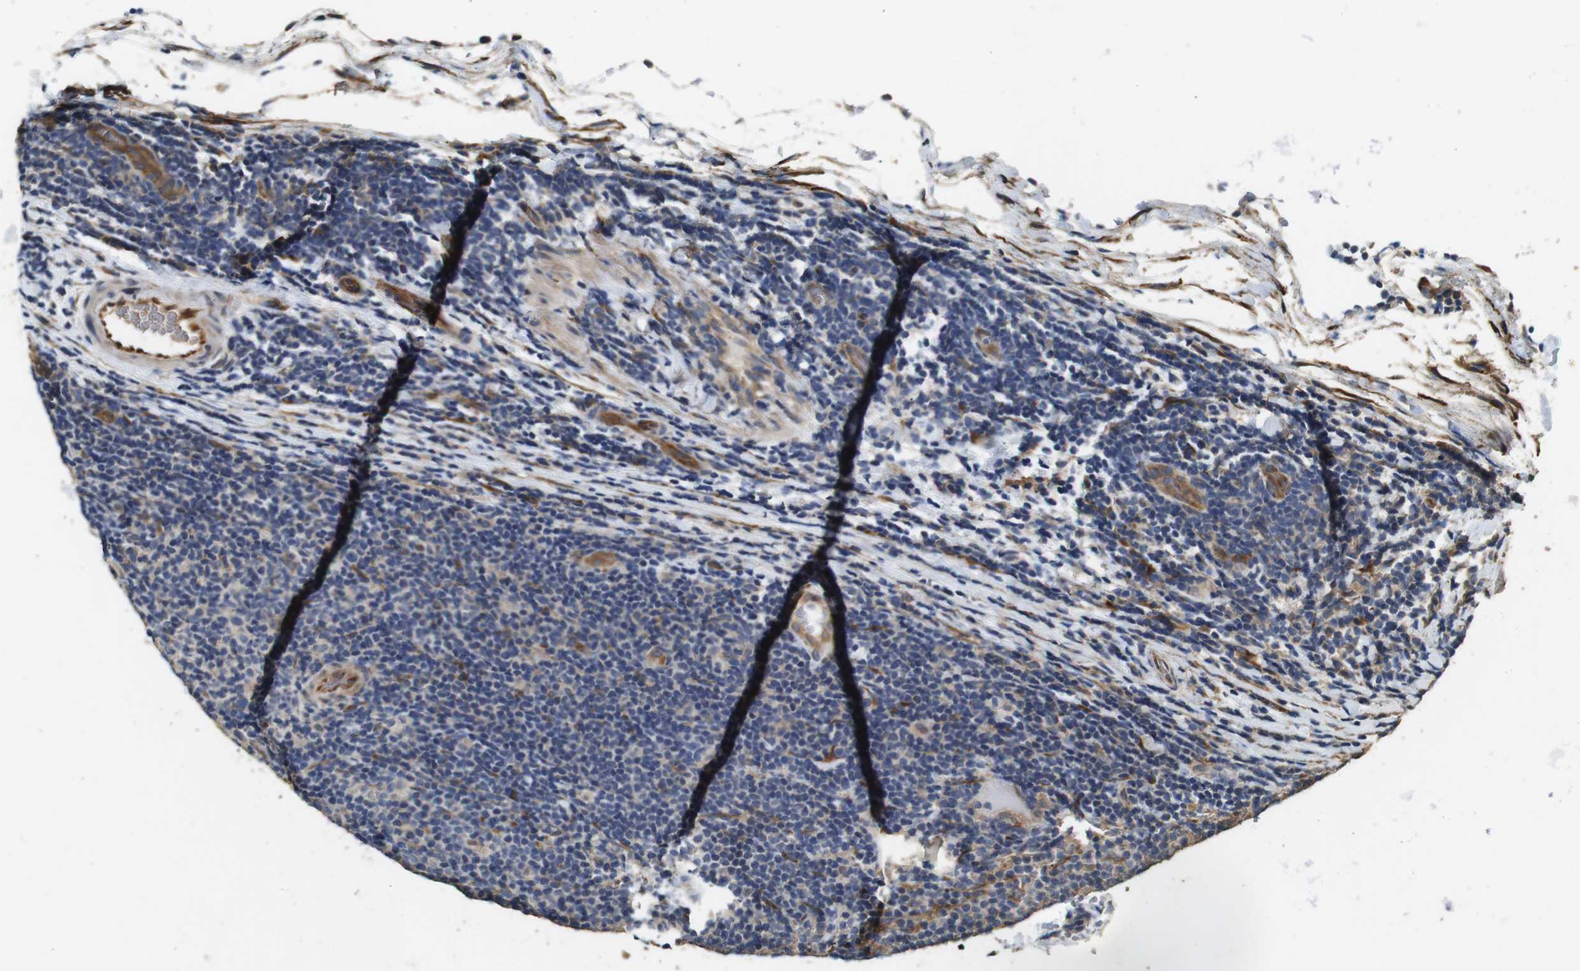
{"staining": {"intensity": "moderate", "quantity": "<25%", "location": "cytoplasmic/membranous"}, "tissue": "lymphoma", "cell_type": "Tumor cells", "image_type": "cancer", "snomed": [{"axis": "morphology", "description": "Malignant lymphoma, non-Hodgkin's type, Low grade"}, {"axis": "topography", "description": "Lymph node"}], "caption": "Human low-grade malignant lymphoma, non-Hodgkin's type stained with a brown dye shows moderate cytoplasmic/membranous positive staining in approximately <25% of tumor cells.", "gene": "CNPY4", "patient": {"sex": "male", "age": 83}}